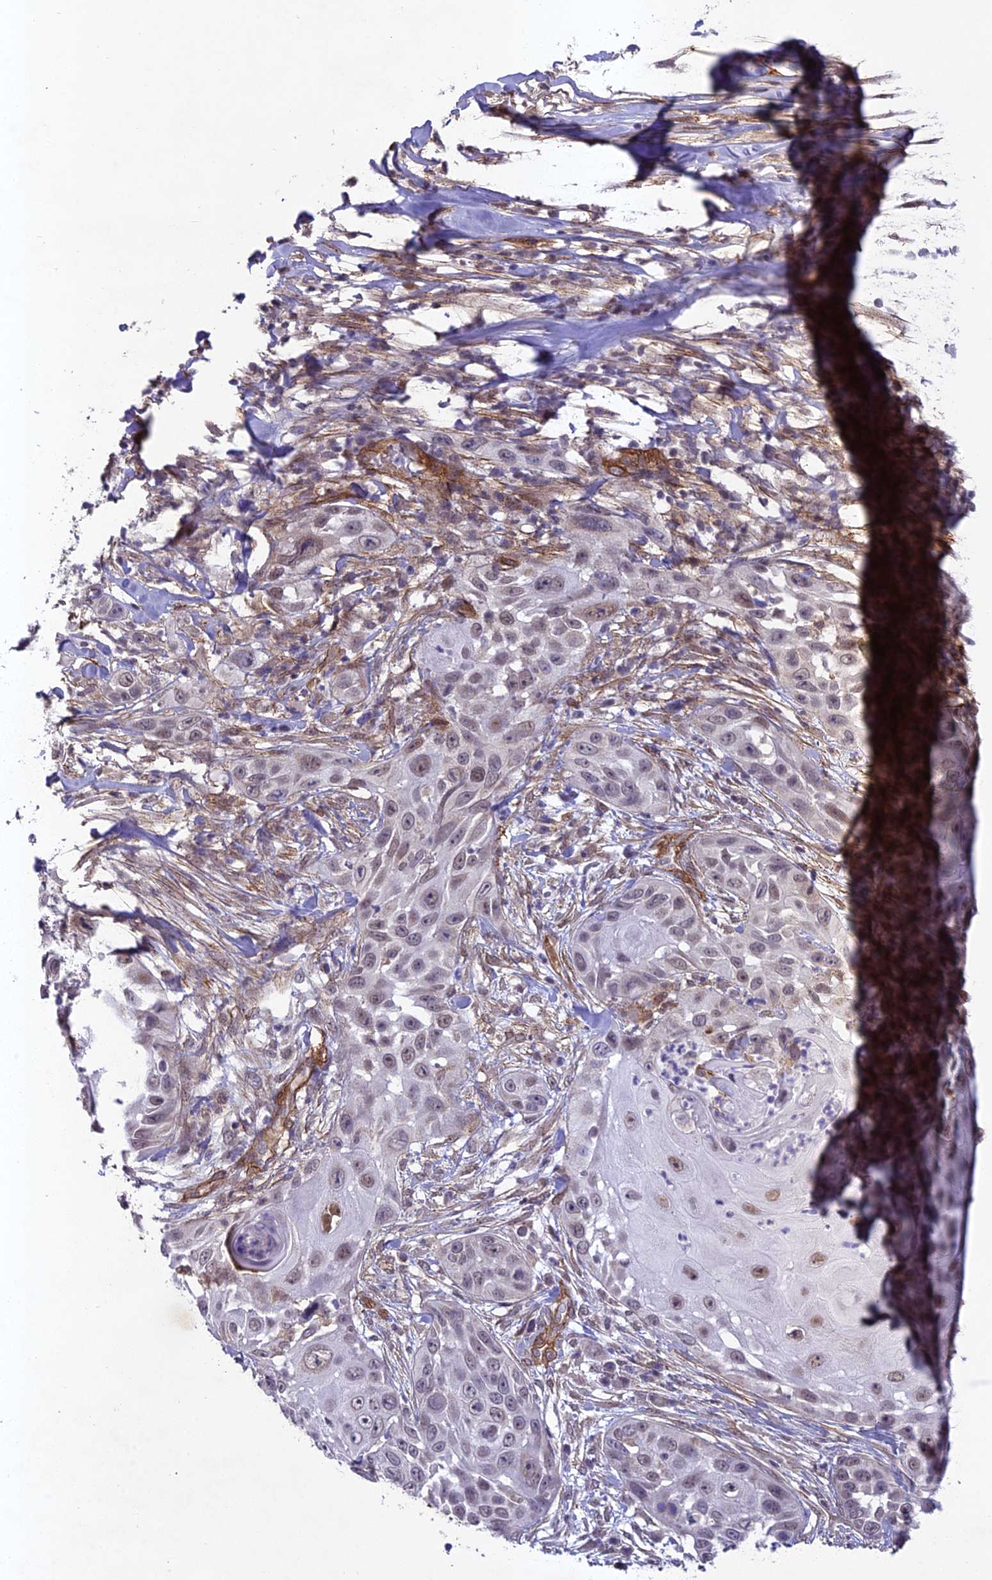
{"staining": {"intensity": "negative", "quantity": "none", "location": "none"}, "tissue": "skin cancer", "cell_type": "Tumor cells", "image_type": "cancer", "snomed": [{"axis": "morphology", "description": "Squamous cell carcinoma, NOS"}, {"axis": "topography", "description": "Skin"}], "caption": "The histopathology image reveals no significant positivity in tumor cells of squamous cell carcinoma (skin).", "gene": "TNS1", "patient": {"sex": "female", "age": 44}}